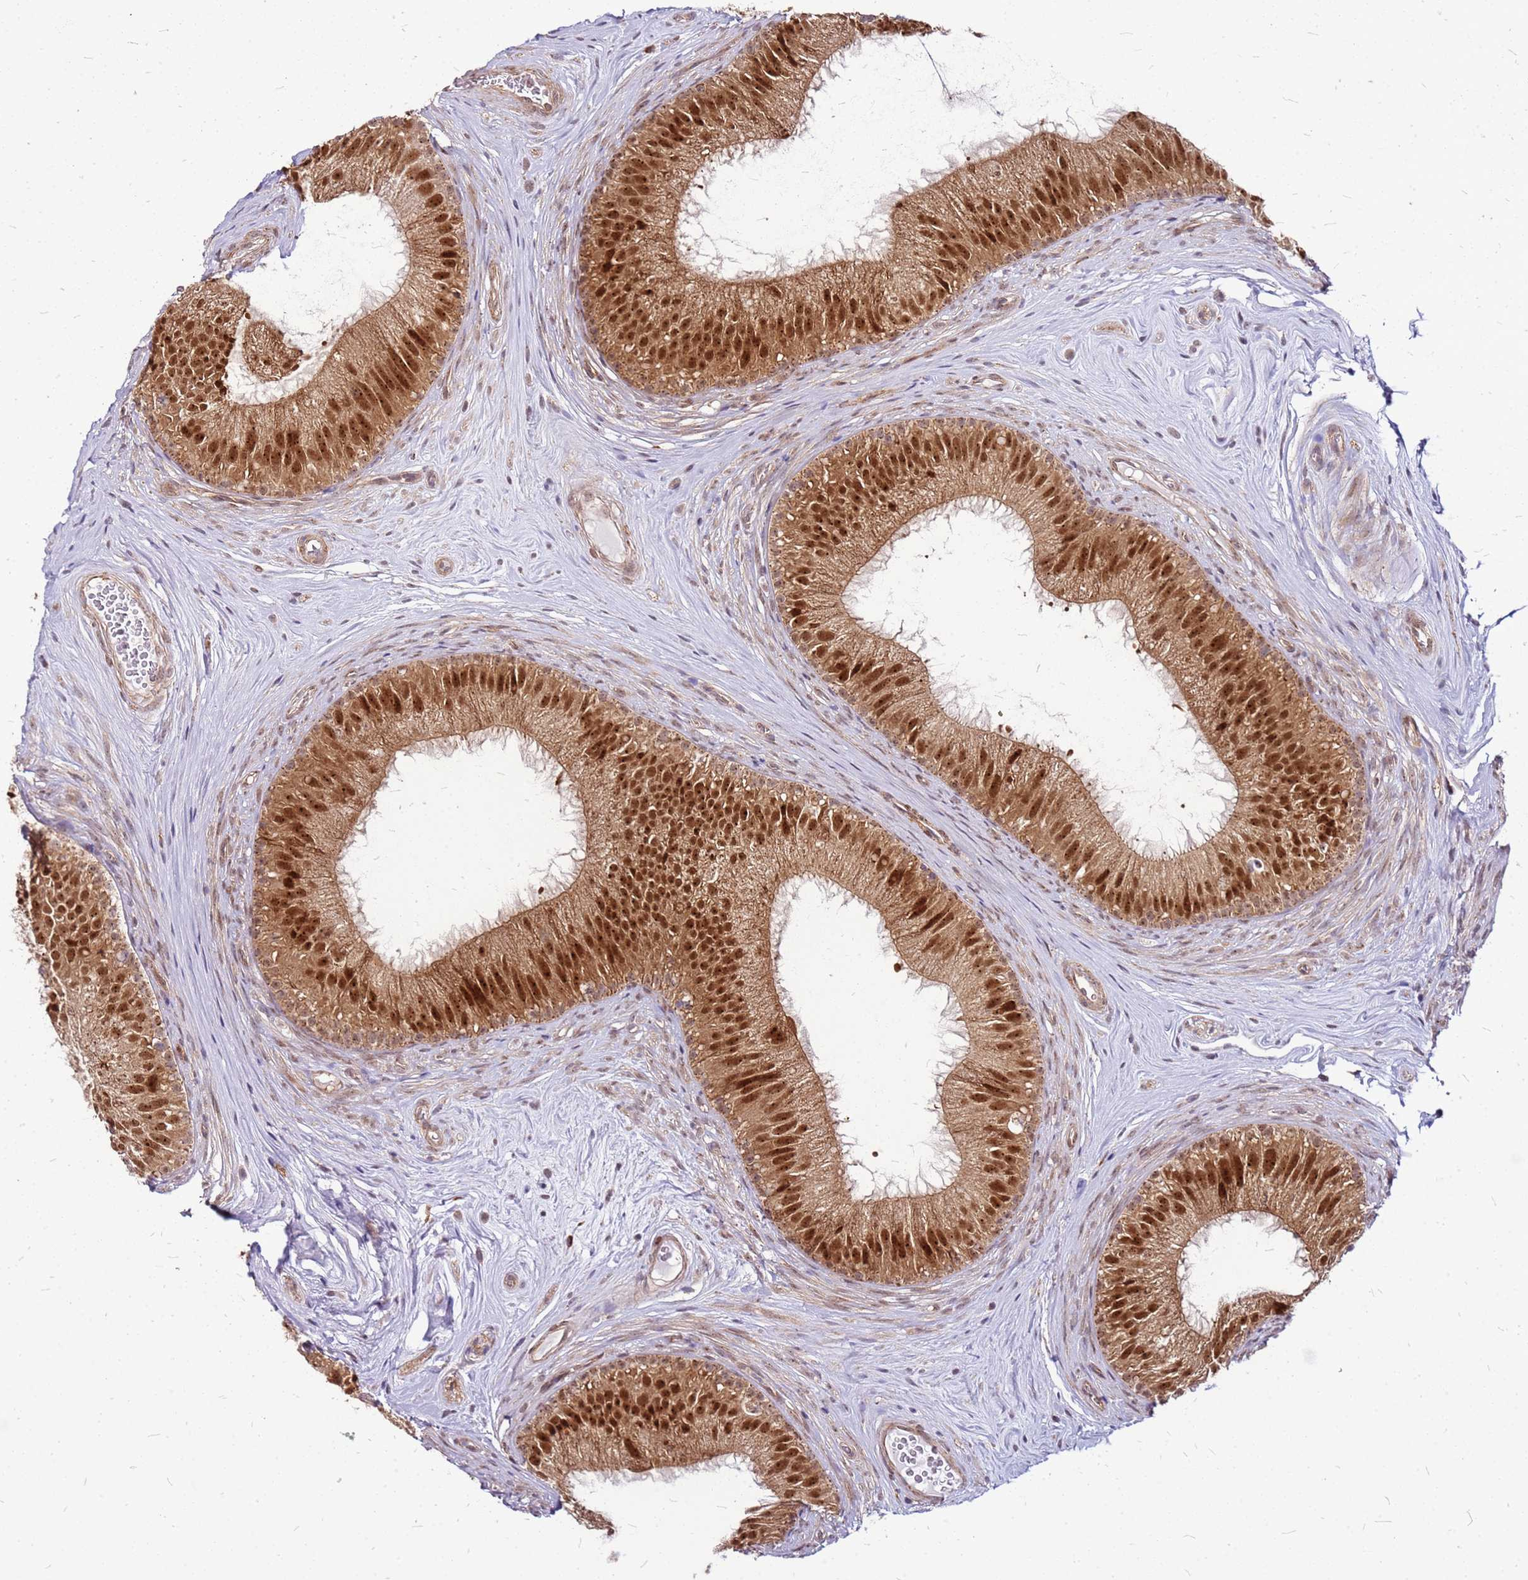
{"staining": {"intensity": "strong", "quantity": ">75%", "location": "cytoplasmic/membranous,nuclear"}, "tissue": "epididymis", "cell_type": "Glandular cells", "image_type": "normal", "snomed": [{"axis": "morphology", "description": "Normal tissue, NOS"}, {"axis": "topography", "description": "Epididymis"}], "caption": "DAB (3,3'-diaminobenzidine) immunohistochemical staining of normal epididymis shows strong cytoplasmic/membranous,nuclear protein positivity in approximately >75% of glandular cells. Ihc stains the protein of interest in brown and the nuclei are stained blue.", "gene": "OR51T1", "patient": {"sex": "male", "age": 34}}